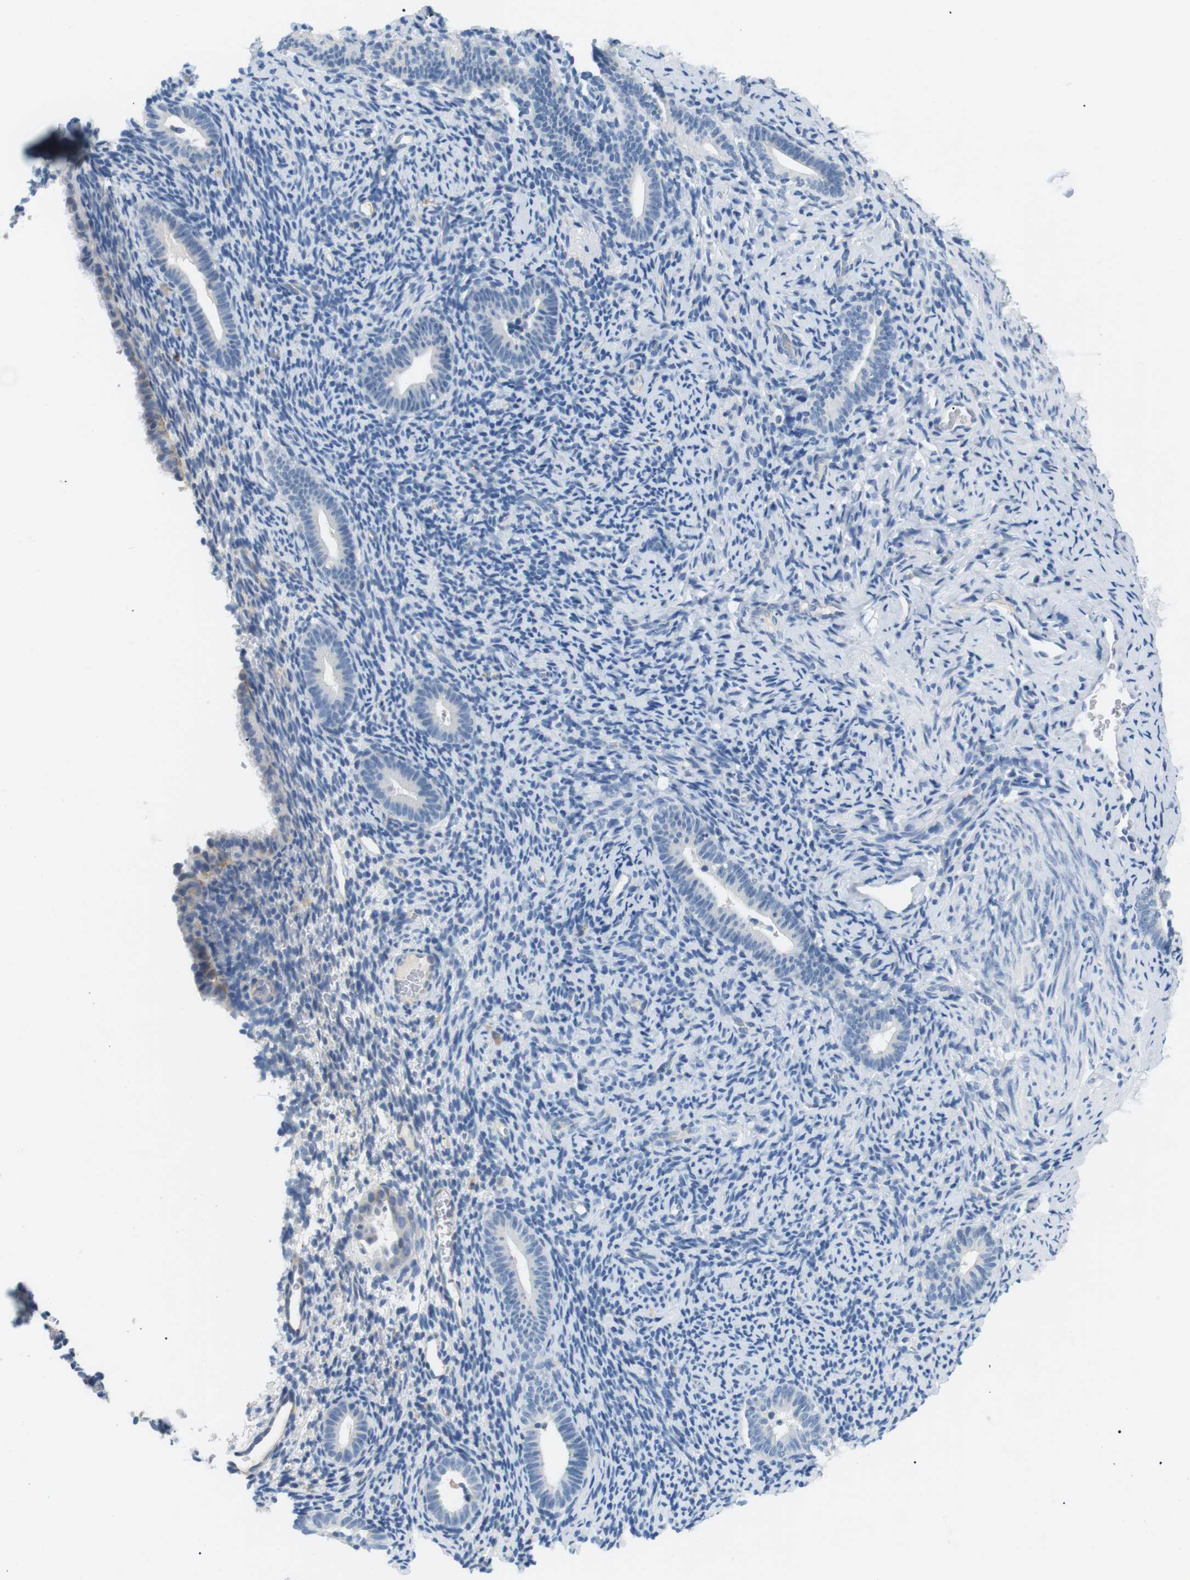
{"staining": {"intensity": "negative", "quantity": "none", "location": "none"}, "tissue": "endometrium", "cell_type": "Cells in endometrial stroma", "image_type": "normal", "snomed": [{"axis": "morphology", "description": "Normal tissue, NOS"}, {"axis": "topography", "description": "Endometrium"}], "caption": "IHC photomicrograph of normal endometrium: endometrium stained with DAB reveals no significant protein expression in cells in endometrial stroma.", "gene": "FCGRT", "patient": {"sex": "female", "age": 51}}